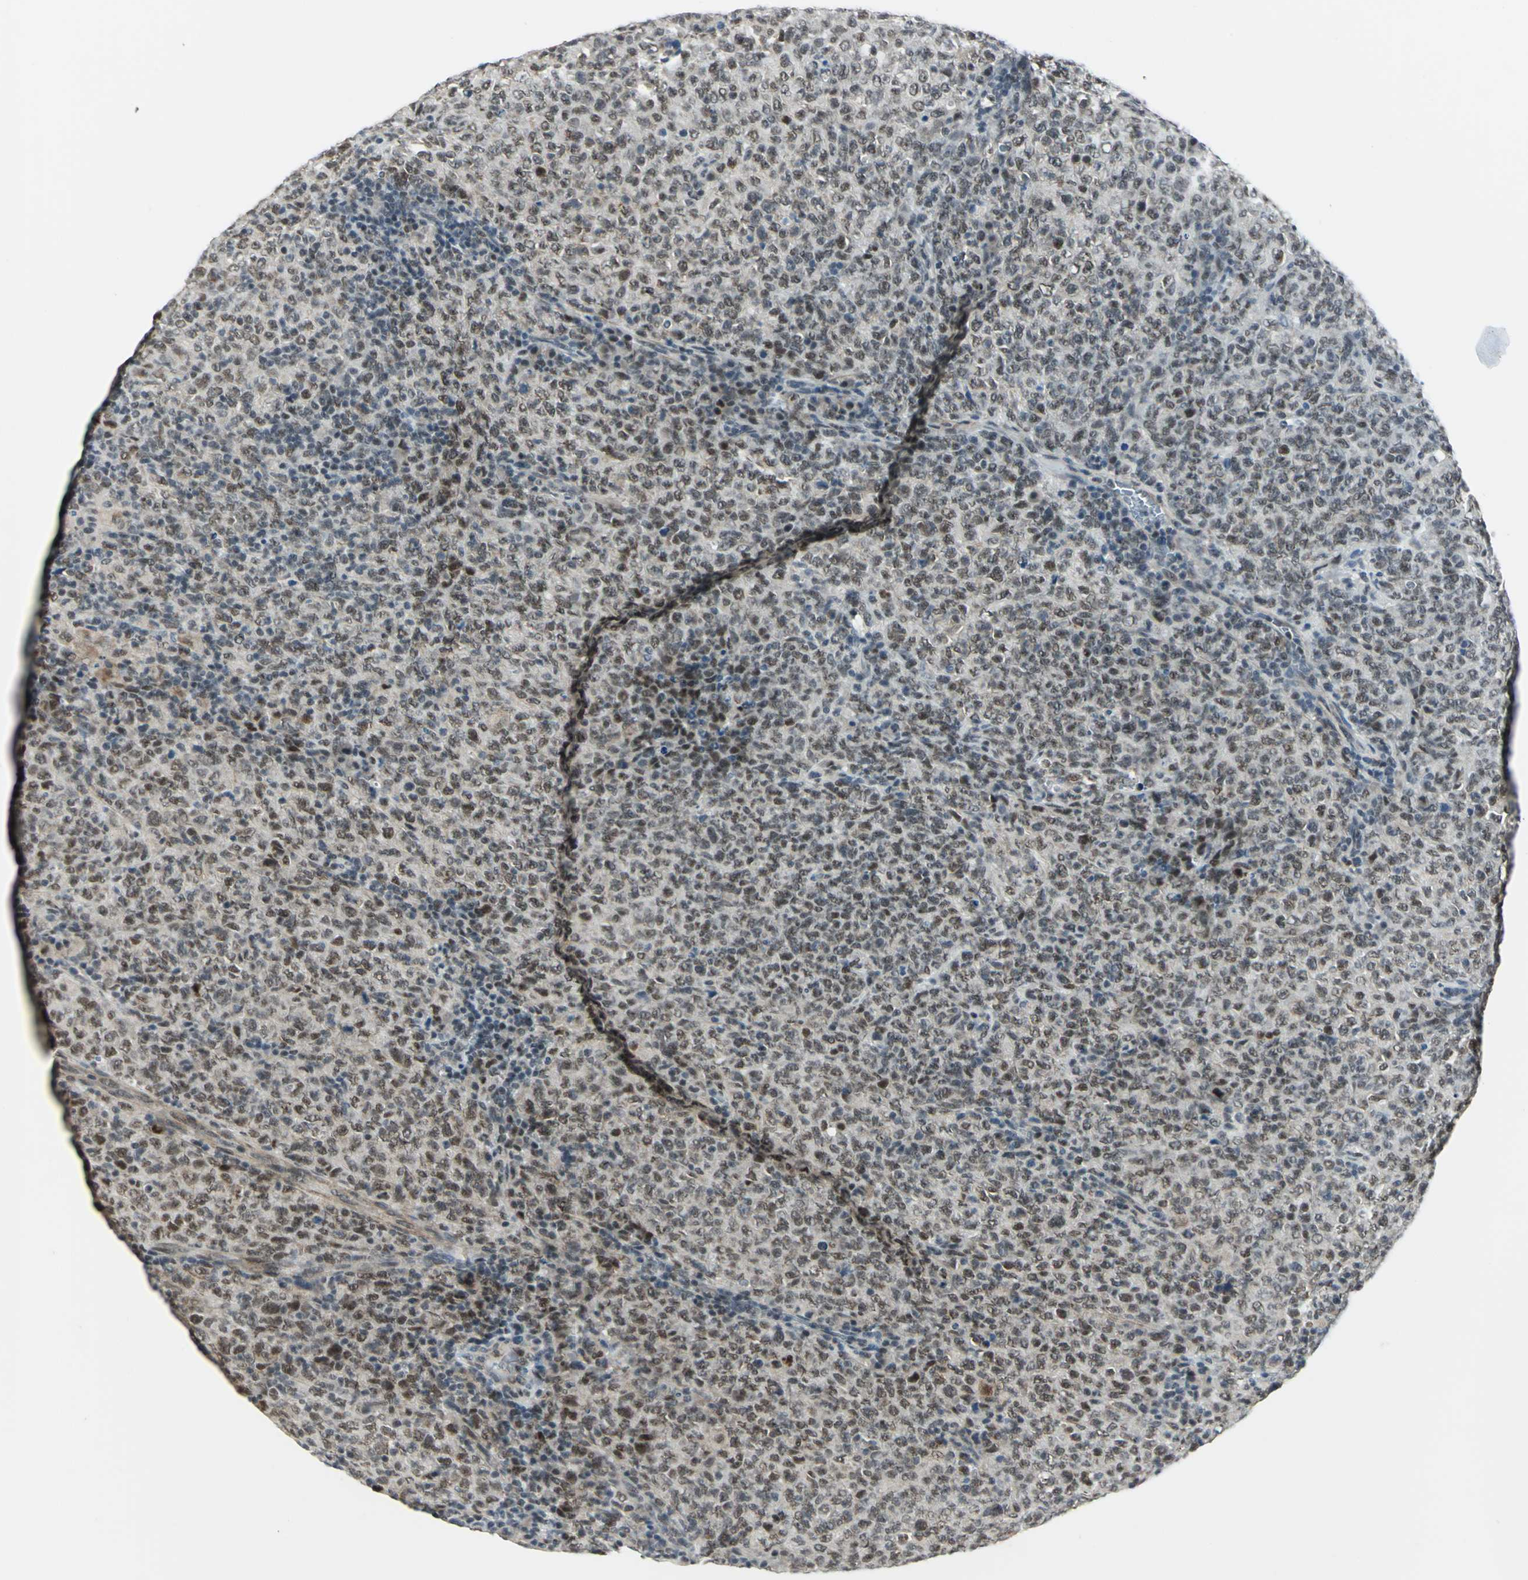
{"staining": {"intensity": "moderate", "quantity": "25%-75%", "location": "cytoplasmic/membranous,nuclear"}, "tissue": "lymphoma", "cell_type": "Tumor cells", "image_type": "cancer", "snomed": [{"axis": "morphology", "description": "Malignant lymphoma, non-Hodgkin's type, High grade"}, {"axis": "topography", "description": "Tonsil"}], "caption": "A brown stain highlights moderate cytoplasmic/membranous and nuclear positivity of a protein in malignant lymphoma, non-Hodgkin's type (high-grade) tumor cells.", "gene": "MTA1", "patient": {"sex": "female", "age": 36}}